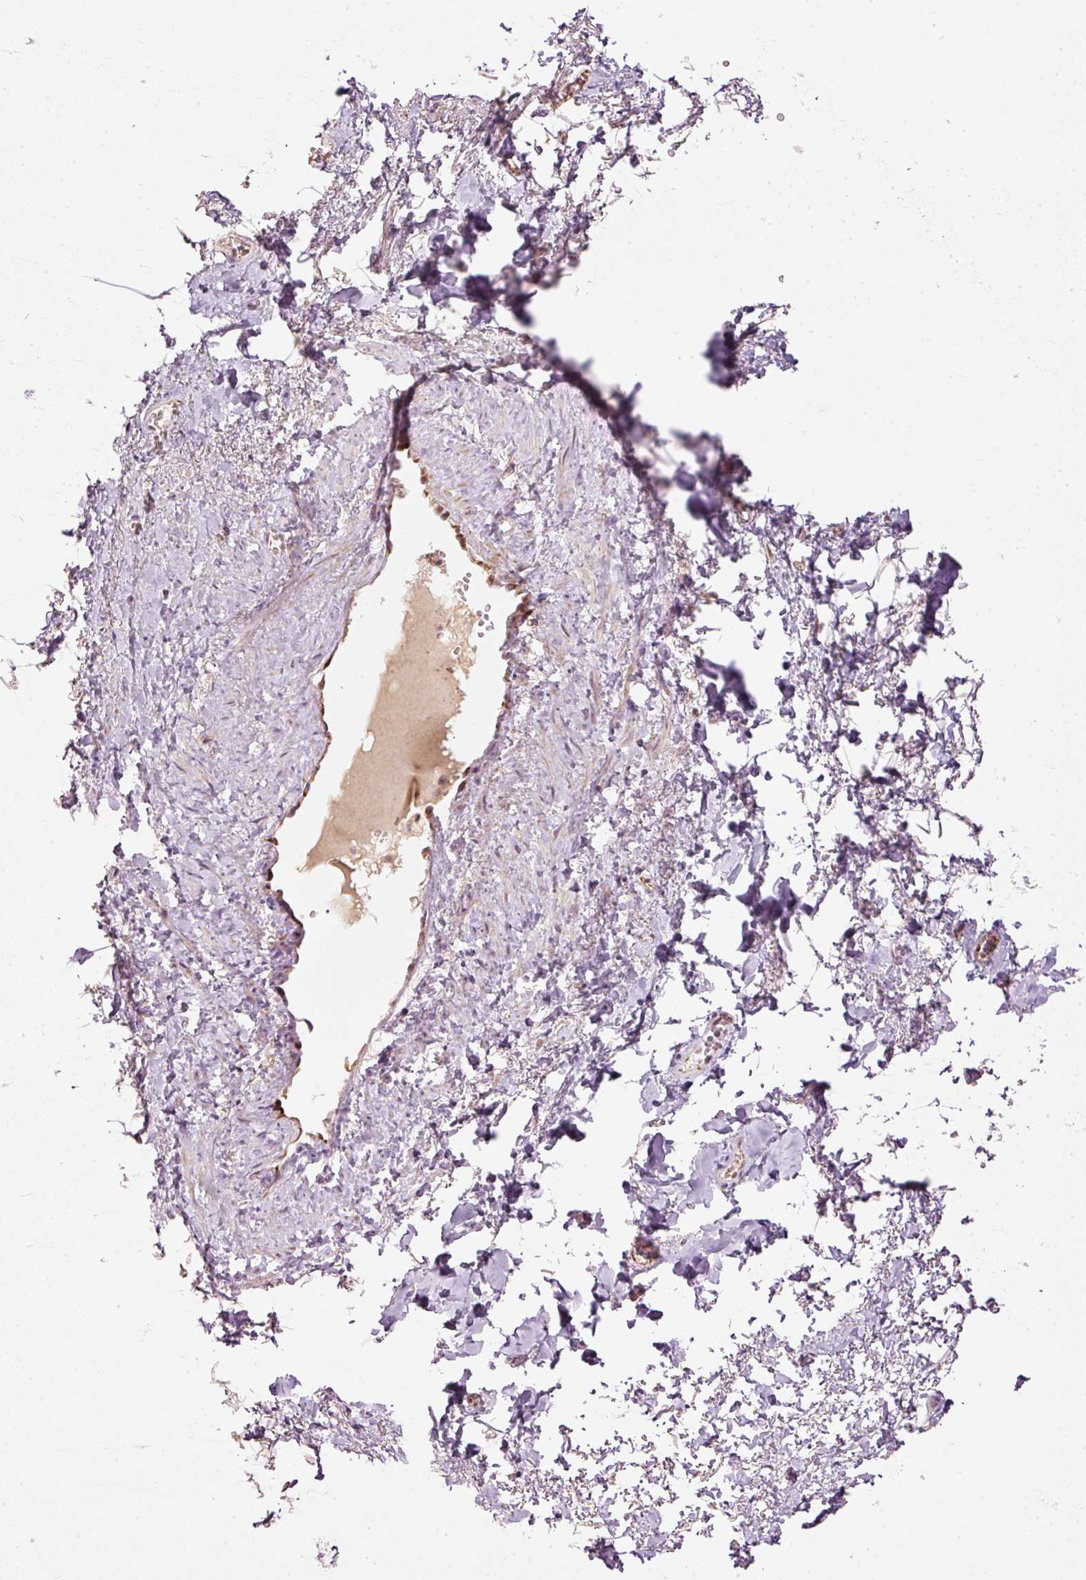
{"staining": {"intensity": "negative", "quantity": "none", "location": "none"}, "tissue": "adipose tissue", "cell_type": "Adipocytes", "image_type": "normal", "snomed": [{"axis": "morphology", "description": "Normal tissue, NOS"}, {"axis": "topography", "description": "Vulva"}, {"axis": "topography", "description": "Vagina"}, {"axis": "topography", "description": "Peripheral nerve tissue"}], "caption": "IHC image of normal adipose tissue stained for a protein (brown), which displays no staining in adipocytes. The staining was performed using DAB (3,3'-diaminobenzidine) to visualize the protein expression in brown, while the nuclei were stained in blue with hematoxylin (Magnification: 20x).", "gene": "CDC20B", "patient": {"sex": "female", "age": 66}}